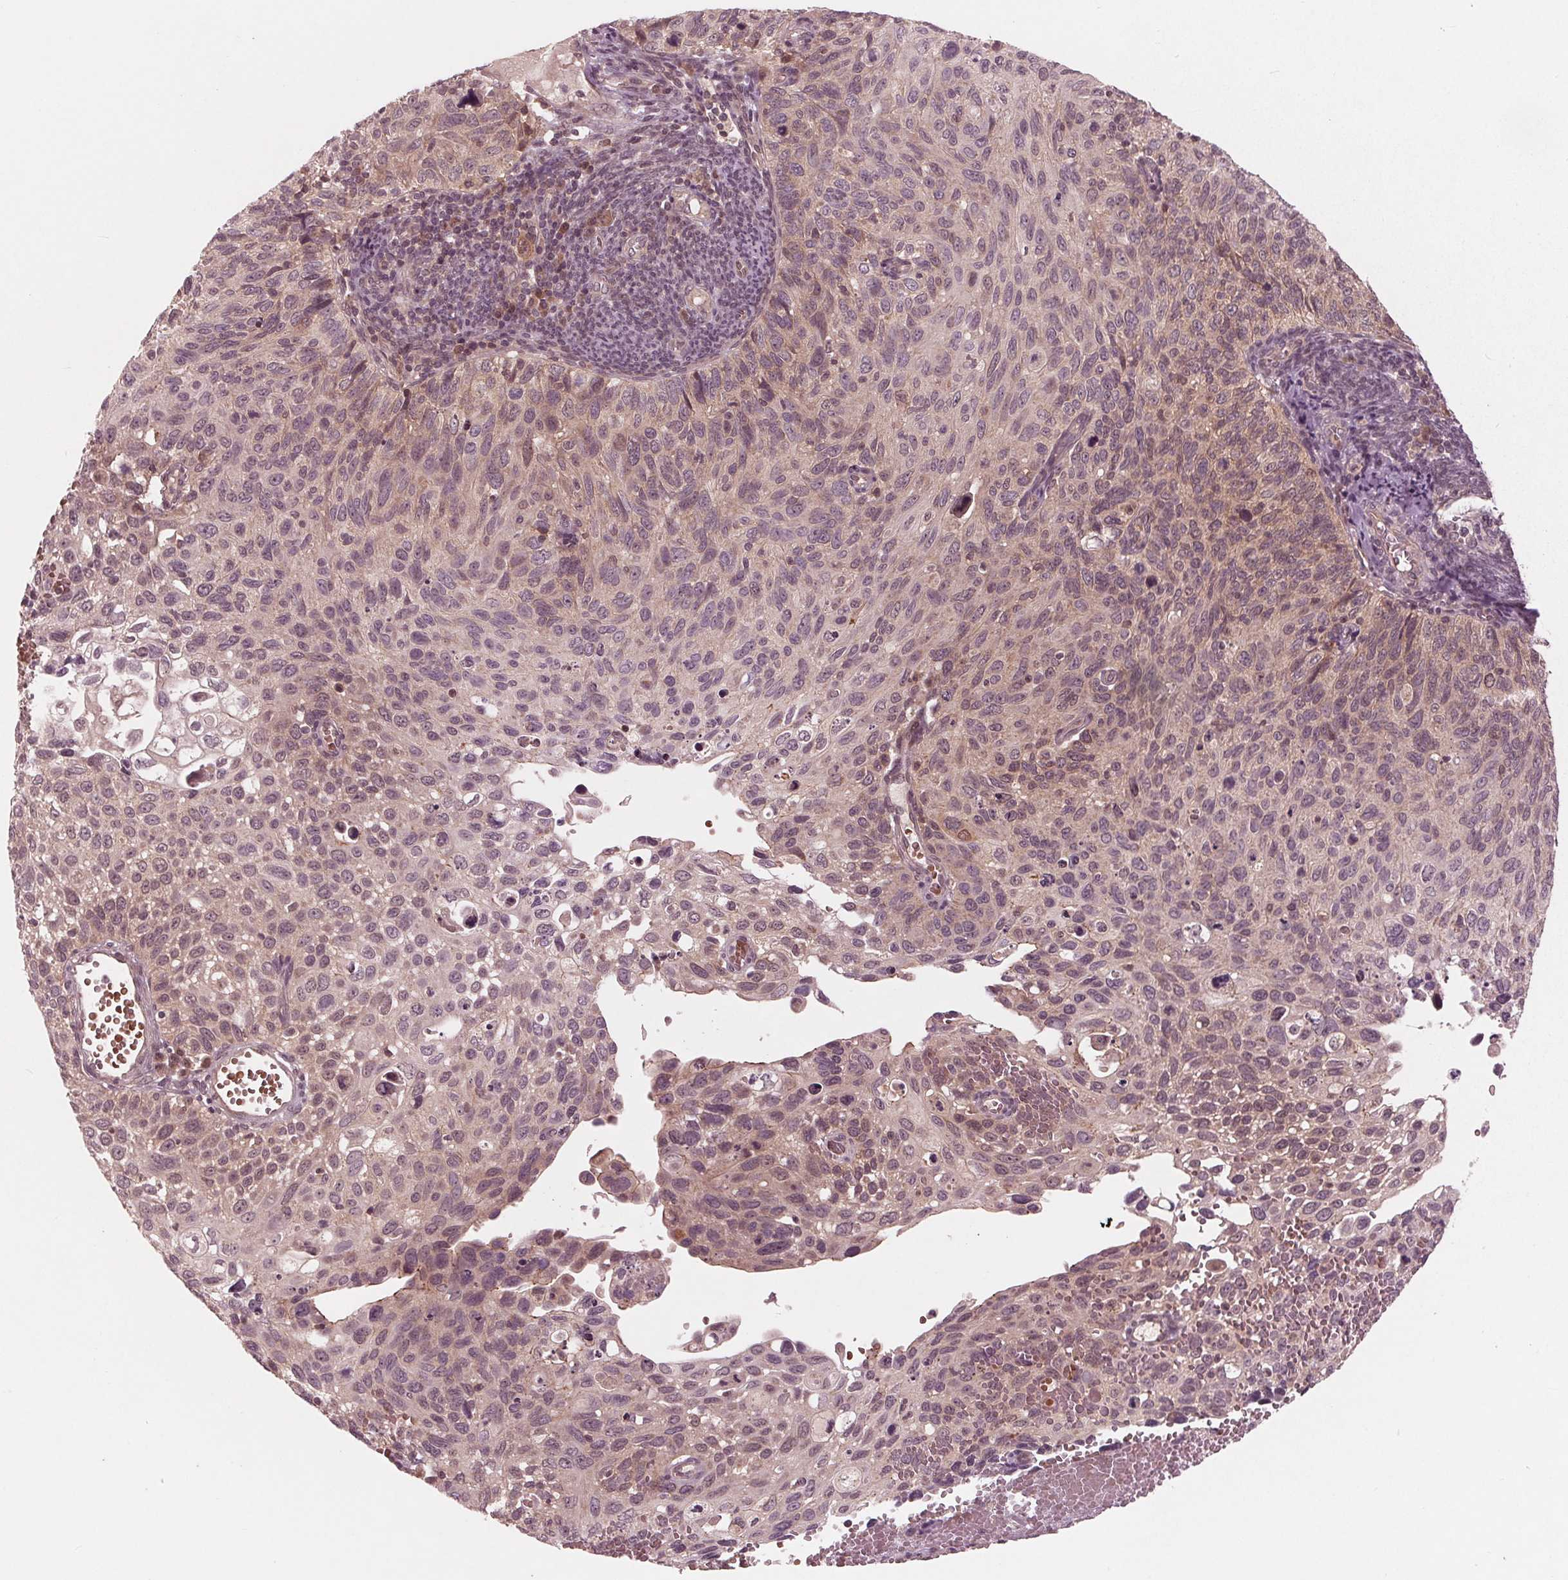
{"staining": {"intensity": "weak", "quantity": "25%-75%", "location": "cytoplasmic/membranous"}, "tissue": "cervical cancer", "cell_type": "Tumor cells", "image_type": "cancer", "snomed": [{"axis": "morphology", "description": "Squamous cell carcinoma, NOS"}, {"axis": "topography", "description": "Cervix"}], "caption": "Protein staining by immunohistochemistry (IHC) displays weak cytoplasmic/membranous expression in approximately 25%-75% of tumor cells in cervical squamous cell carcinoma. (DAB = brown stain, brightfield microscopy at high magnification).", "gene": "UBALD1", "patient": {"sex": "female", "age": 70}}